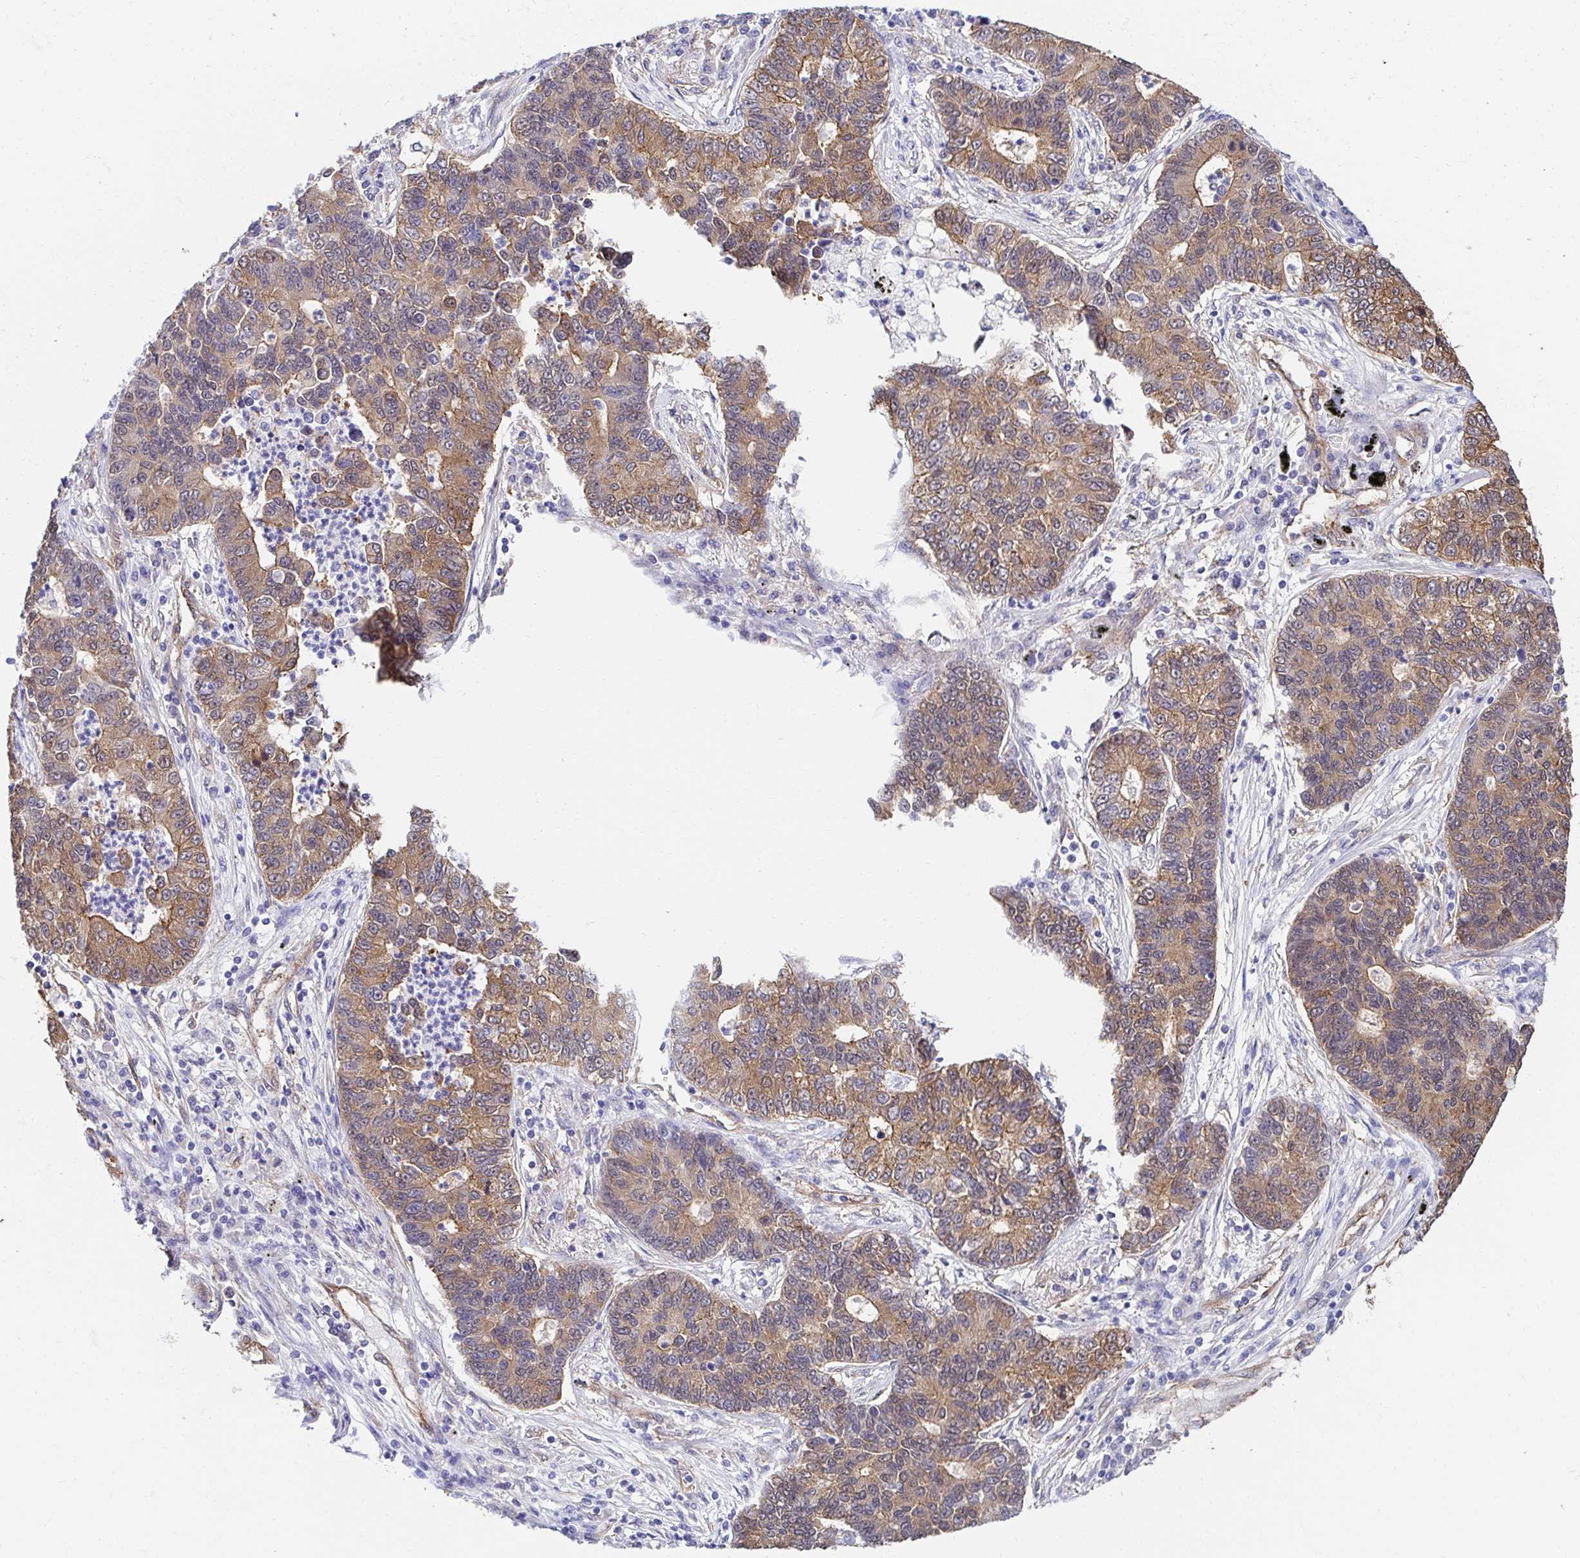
{"staining": {"intensity": "moderate", "quantity": ">75%", "location": "cytoplasmic/membranous"}, "tissue": "lung cancer", "cell_type": "Tumor cells", "image_type": "cancer", "snomed": [{"axis": "morphology", "description": "Adenocarcinoma, NOS"}, {"axis": "topography", "description": "Lung"}], "caption": "Immunohistochemical staining of human lung cancer displays medium levels of moderate cytoplasmic/membranous protein staining in approximately >75% of tumor cells.", "gene": "CTTN", "patient": {"sex": "female", "age": 57}}